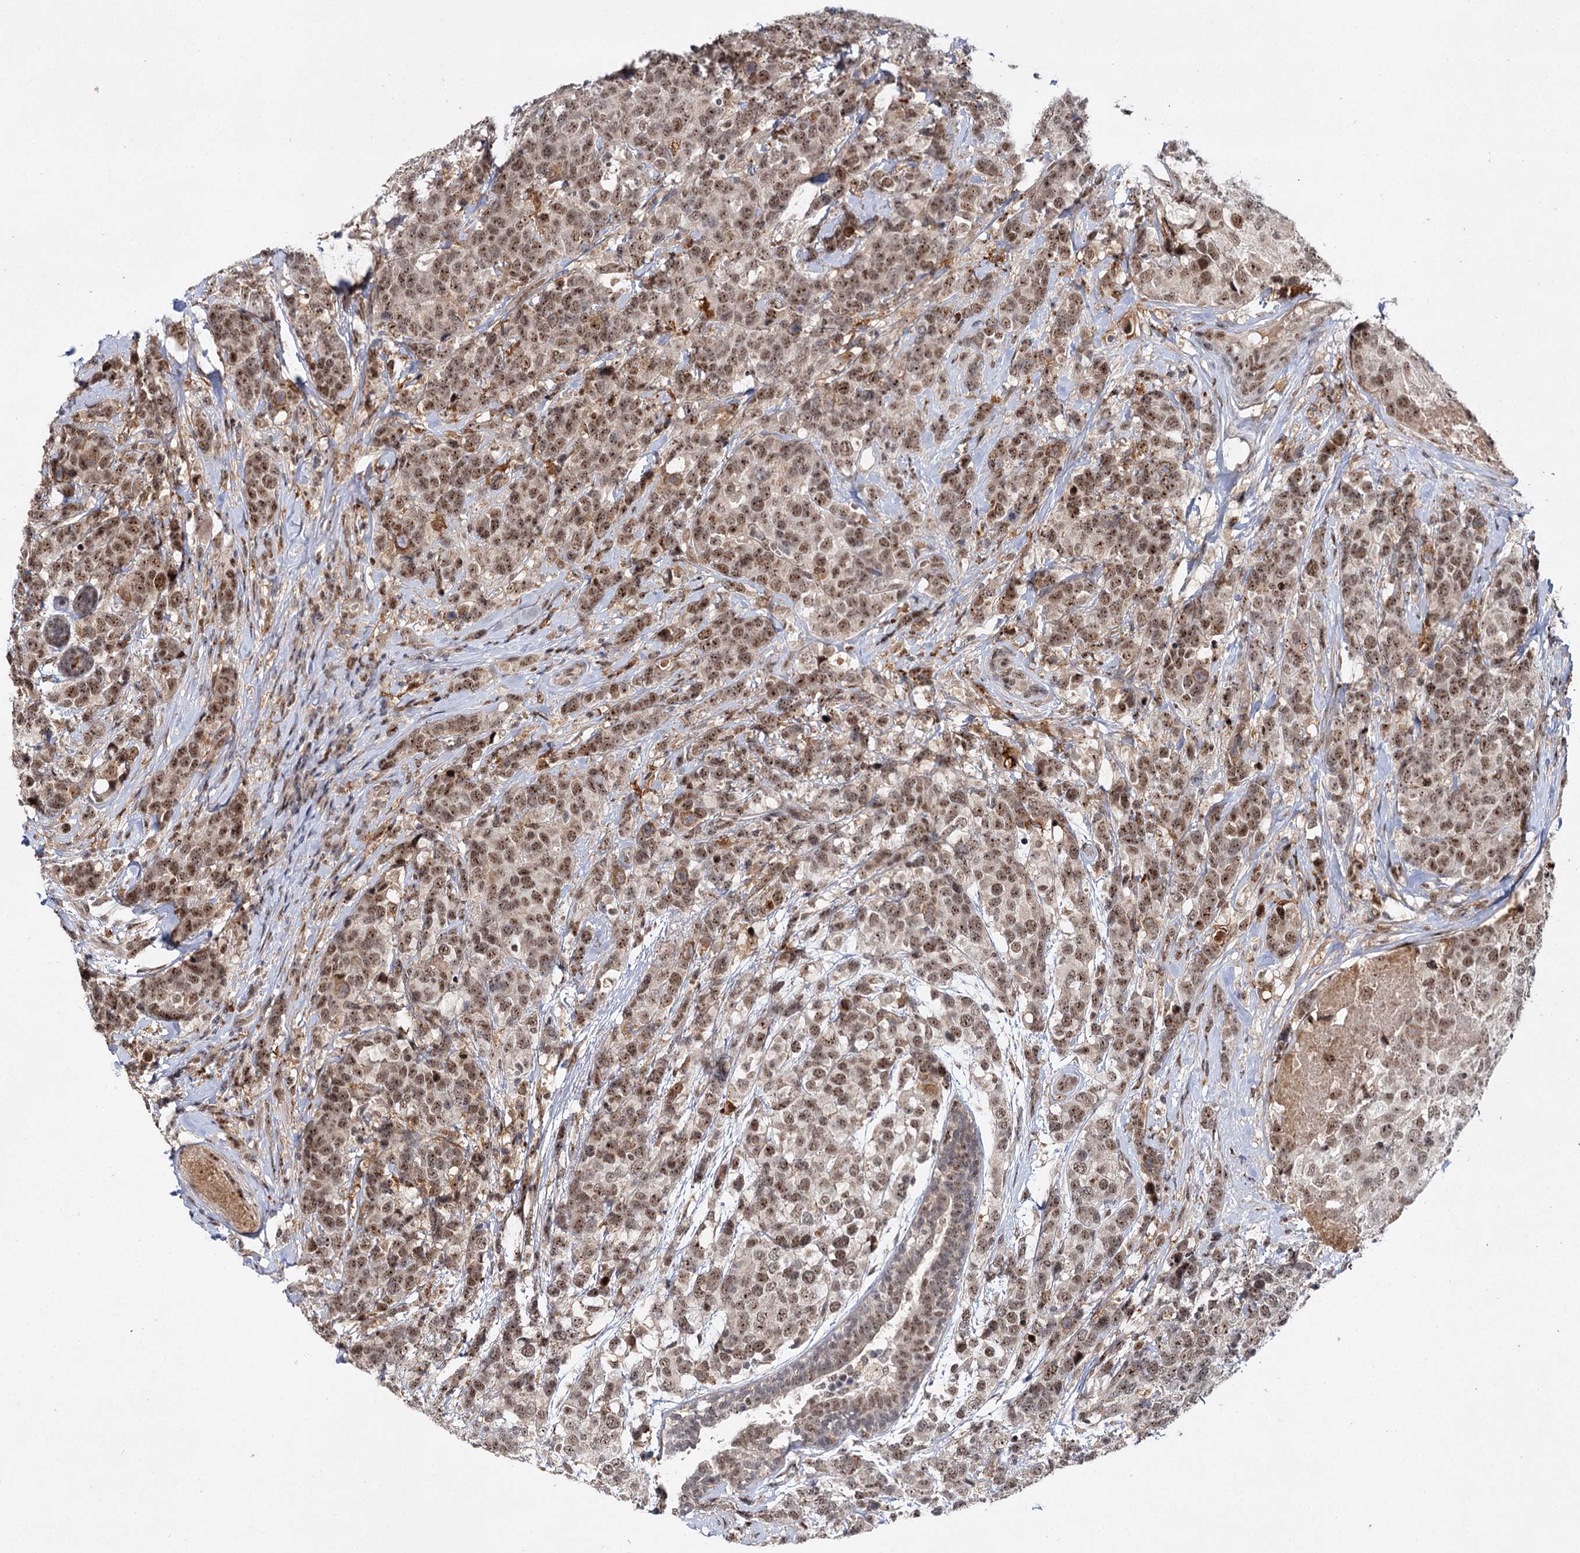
{"staining": {"intensity": "moderate", "quantity": ">75%", "location": "nuclear"}, "tissue": "breast cancer", "cell_type": "Tumor cells", "image_type": "cancer", "snomed": [{"axis": "morphology", "description": "Lobular carcinoma"}, {"axis": "topography", "description": "Breast"}], "caption": "Moderate nuclear protein positivity is identified in about >75% of tumor cells in breast cancer. (Stains: DAB (3,3'-diaminobenzidine) in brown, nuclei in blue, Microscopy: brightfield microscopy at high magnification).", "gene": "BUD13", "patient": {"sex": "female", "age": 59}}